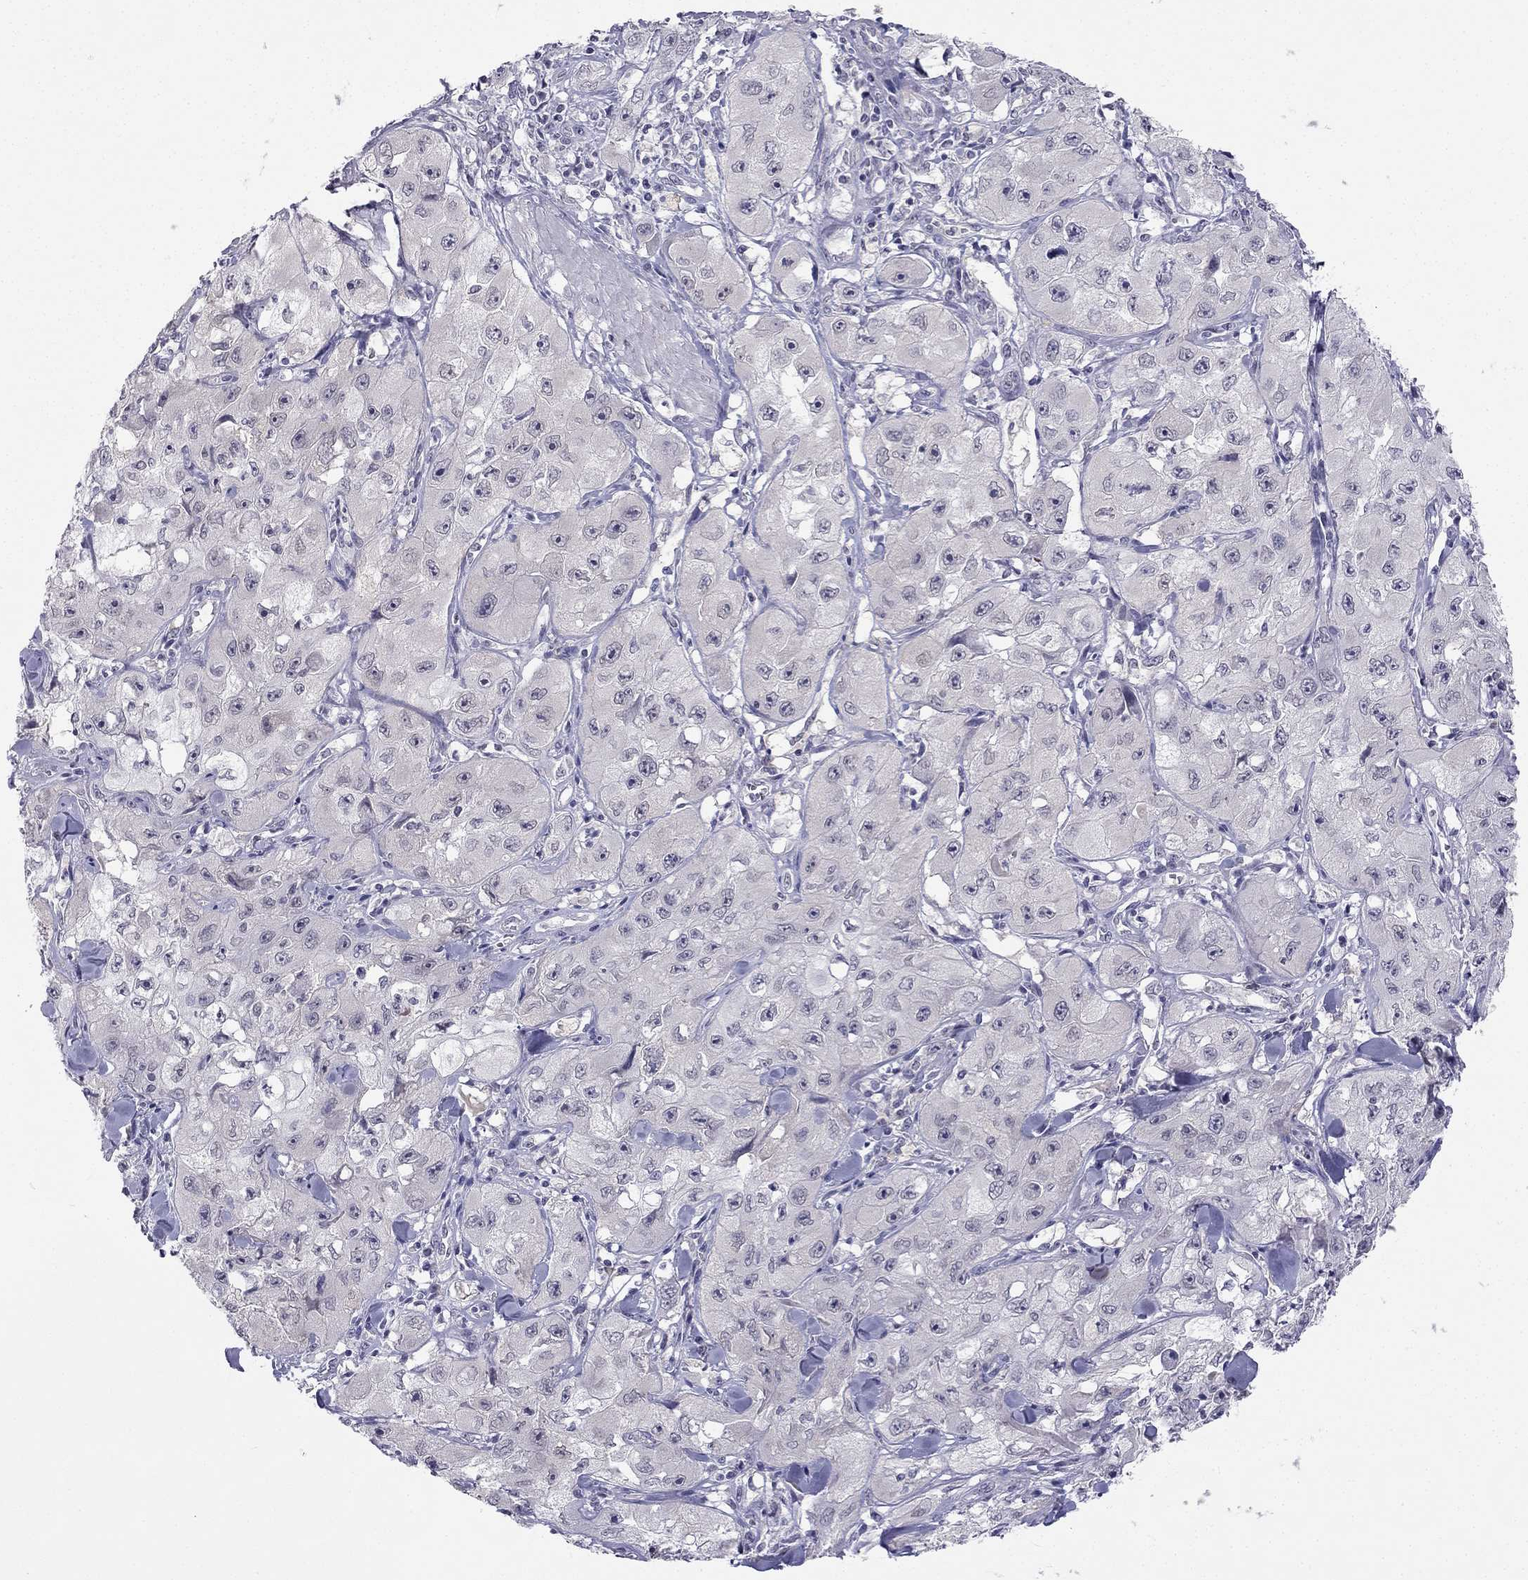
{"staining": {"intensity": "negative", "quantity": "none", "location": "none"}, "tissue": "skin cancer", "cell_type": "Tumor cells", "image_type": "cancer", "snomed": [{"axis": "morphology", "description": "Squamous cell carcinoma, NOS"}, {"axis": "topography", "description": "Skin"}, {"axis": "topography", "description": "Subcutis"}], "caption": "Immunohistochemical staining of skin cancer displays no significant staining in tumor cells. (Brightfield microscopy of DAB (3,3'-diaminobenzidine) IHC at high magnification).", "gene": "C16orf89", "patient": {"sex": "male", "age": 73}}